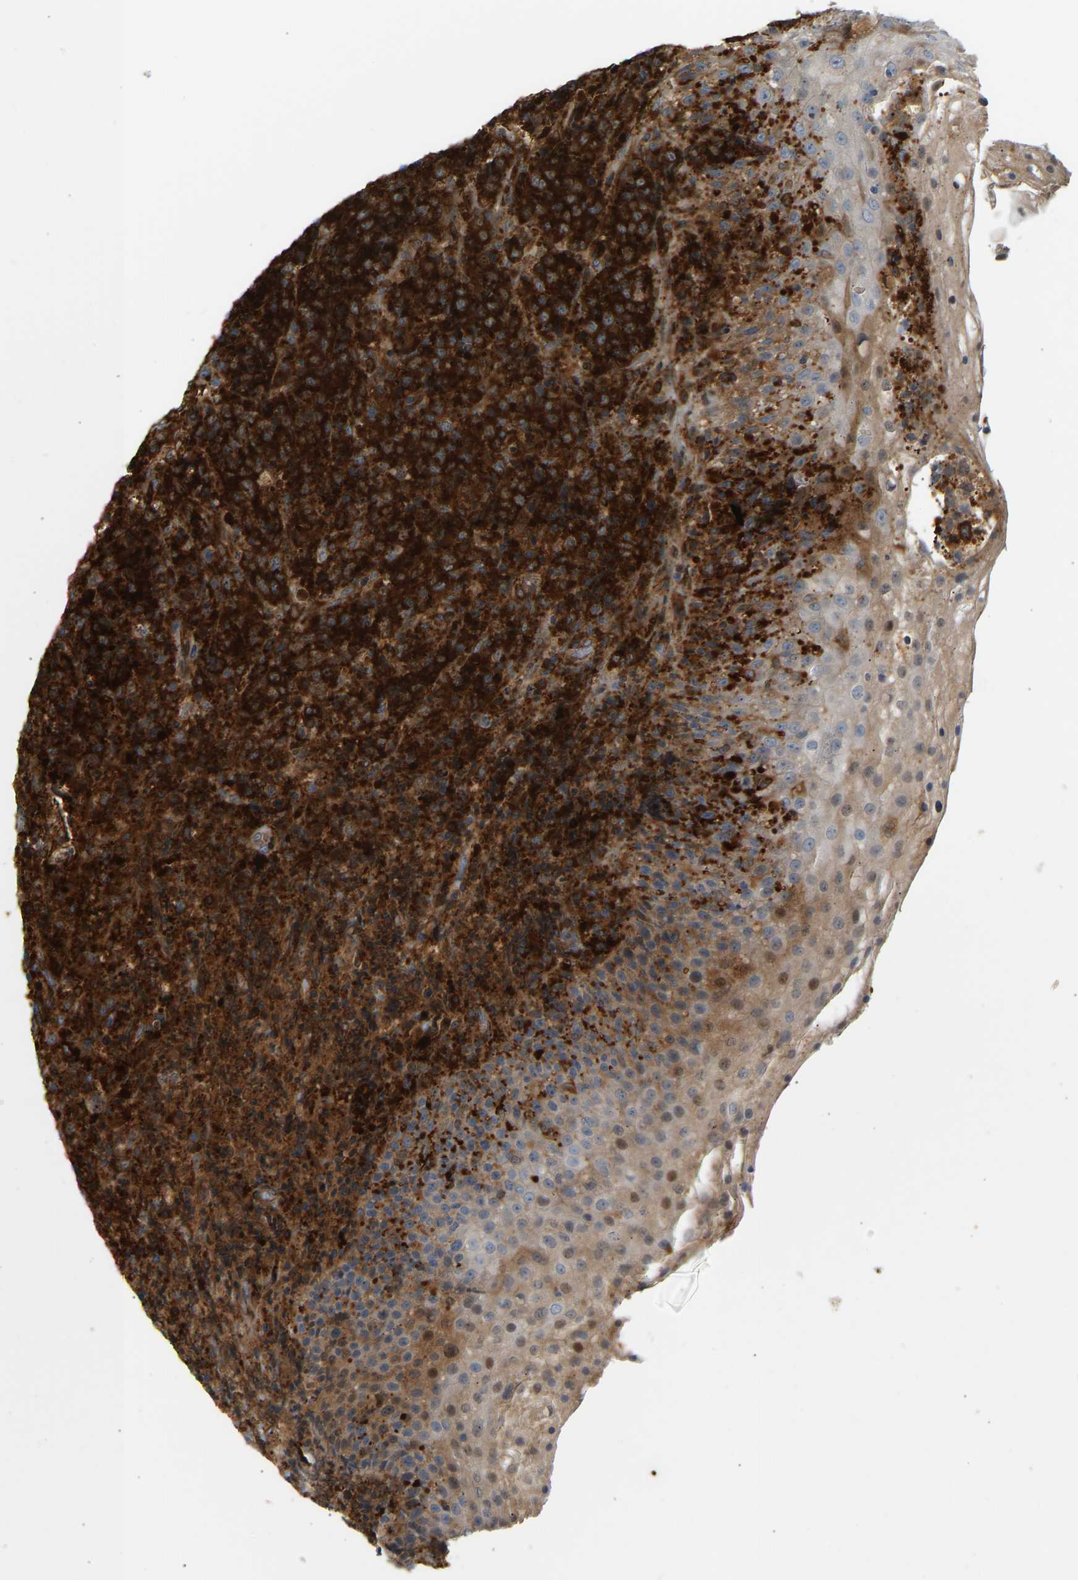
{"staining": {"intensity": "strong", "quantity": ">75%", "location": "cytoplasmic/membranous"}, "tissue": "lymphoma", "cell_type": "Tumor cells", "image_type": "cancer", "snomed": [{"axis": "morphology", "description": "Malignant lymphoma, non-Hodgkin's type, High grade"}, {"axis": "topography", "description": "Tonsil"}], "caption": "Brown immunohistochemical staining in lymphoma shows strong cytoplasmic/membranous expression in about >75% of tumor cells. The staining is performed using DAB brown chromogen to label protein expression. The nuclei are counter-stained blue using hematoxylin.", "gene": "PLCG2", "patient": {"sex": "female", "age": 36}}